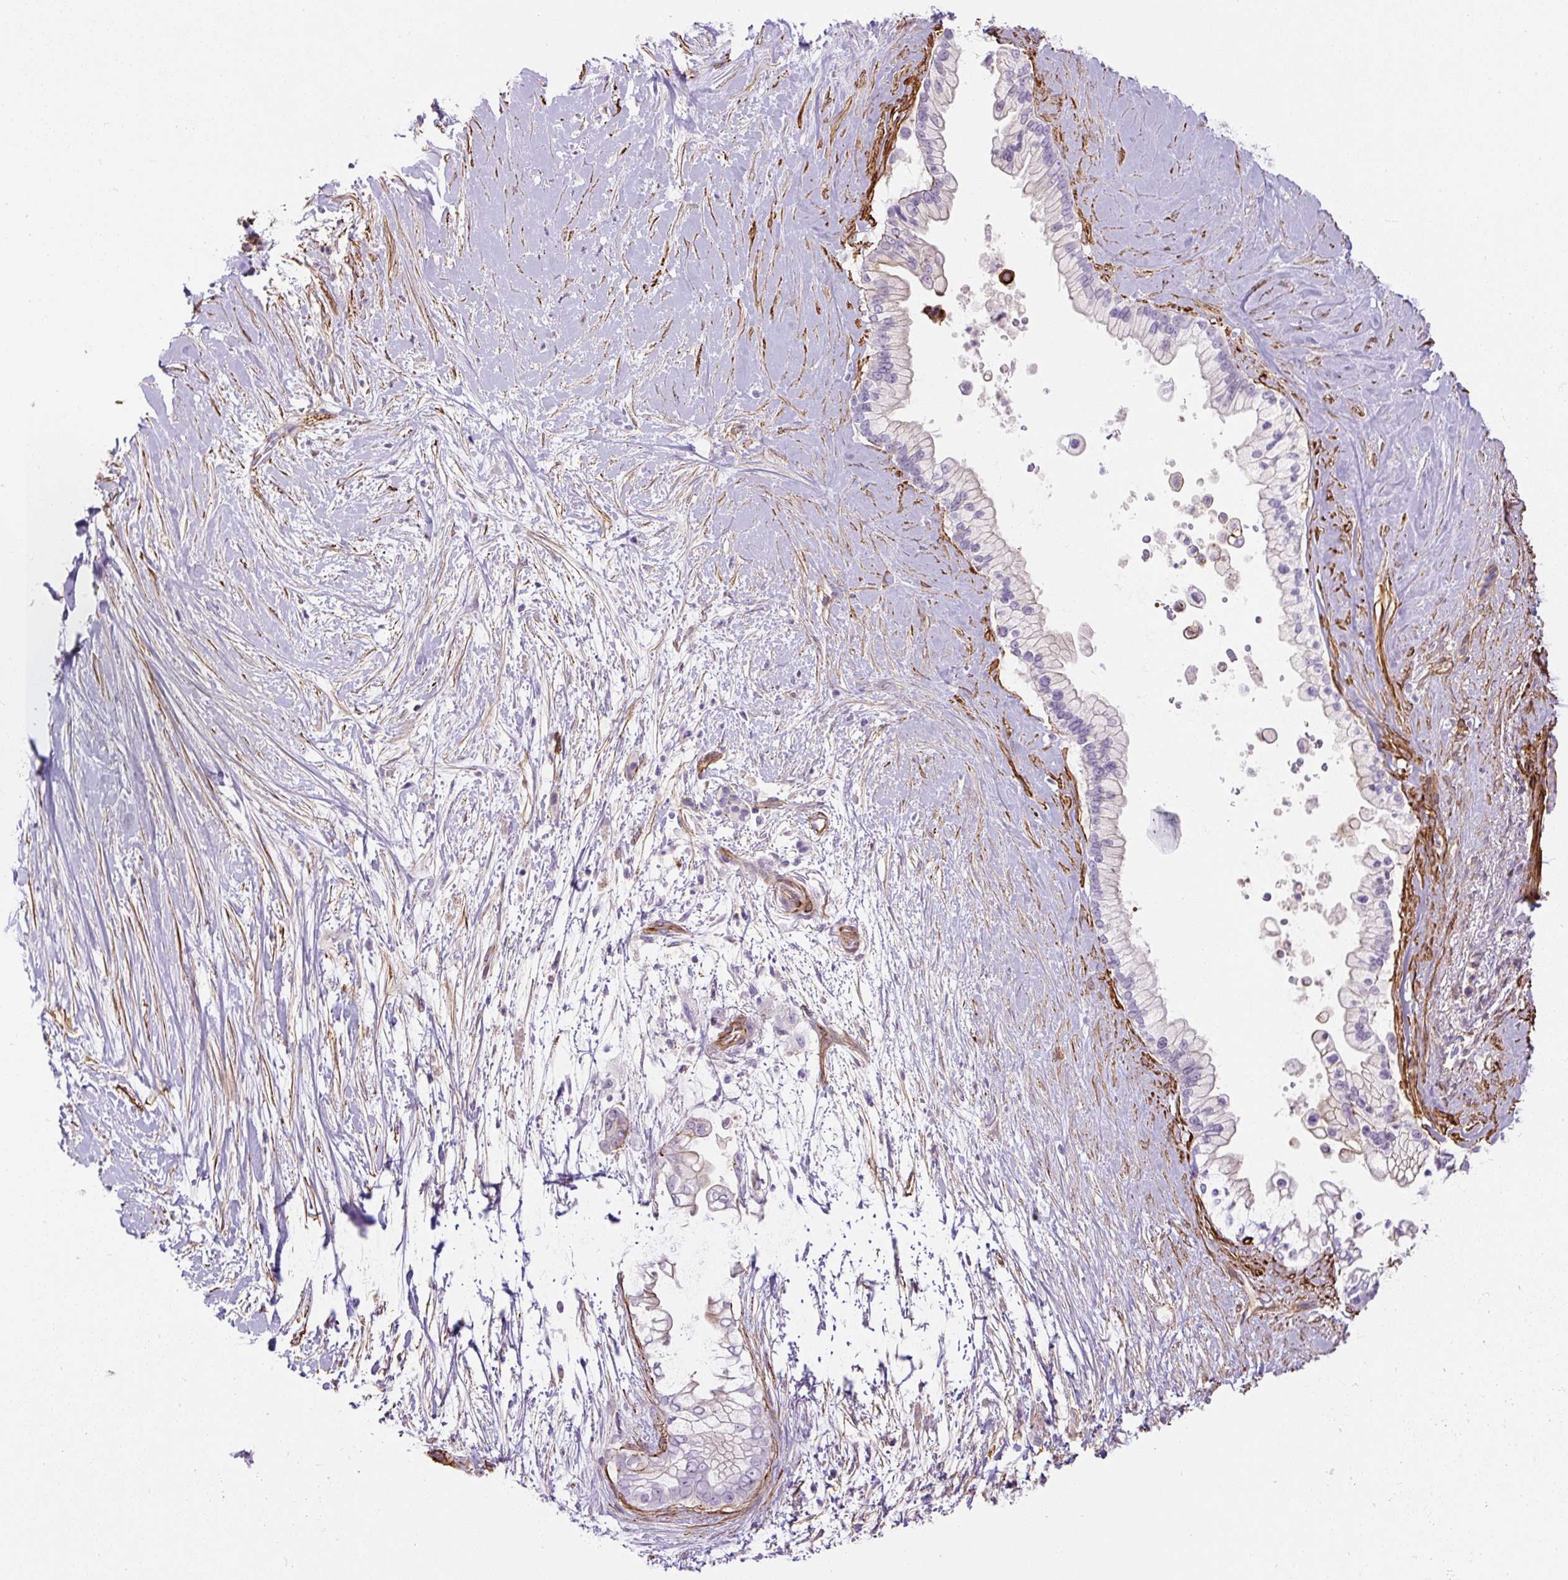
{"staining": {"intensity": "moderate", "quantity": "25%-75%", "location": "cytoplasmic/membranous"}, "tissue": "pancreatic cancer", "cell_type": "Tumor cells", "image_type": "cancer", "snomed": [{"axis": "morphology", "description": "Adenocarcinoma, NOS"}, {"axis": "topography", "description": "Pancreas"}], "caption": "The photomicrograph displays immunohistochemical staining of pancreatic cancer. There is moderate cytoplasmic/membranous staining is present in about 25%-75% of tumor cells.", "gene": "B3GALT5", "patient": {"sex": "female", "age": 69}}